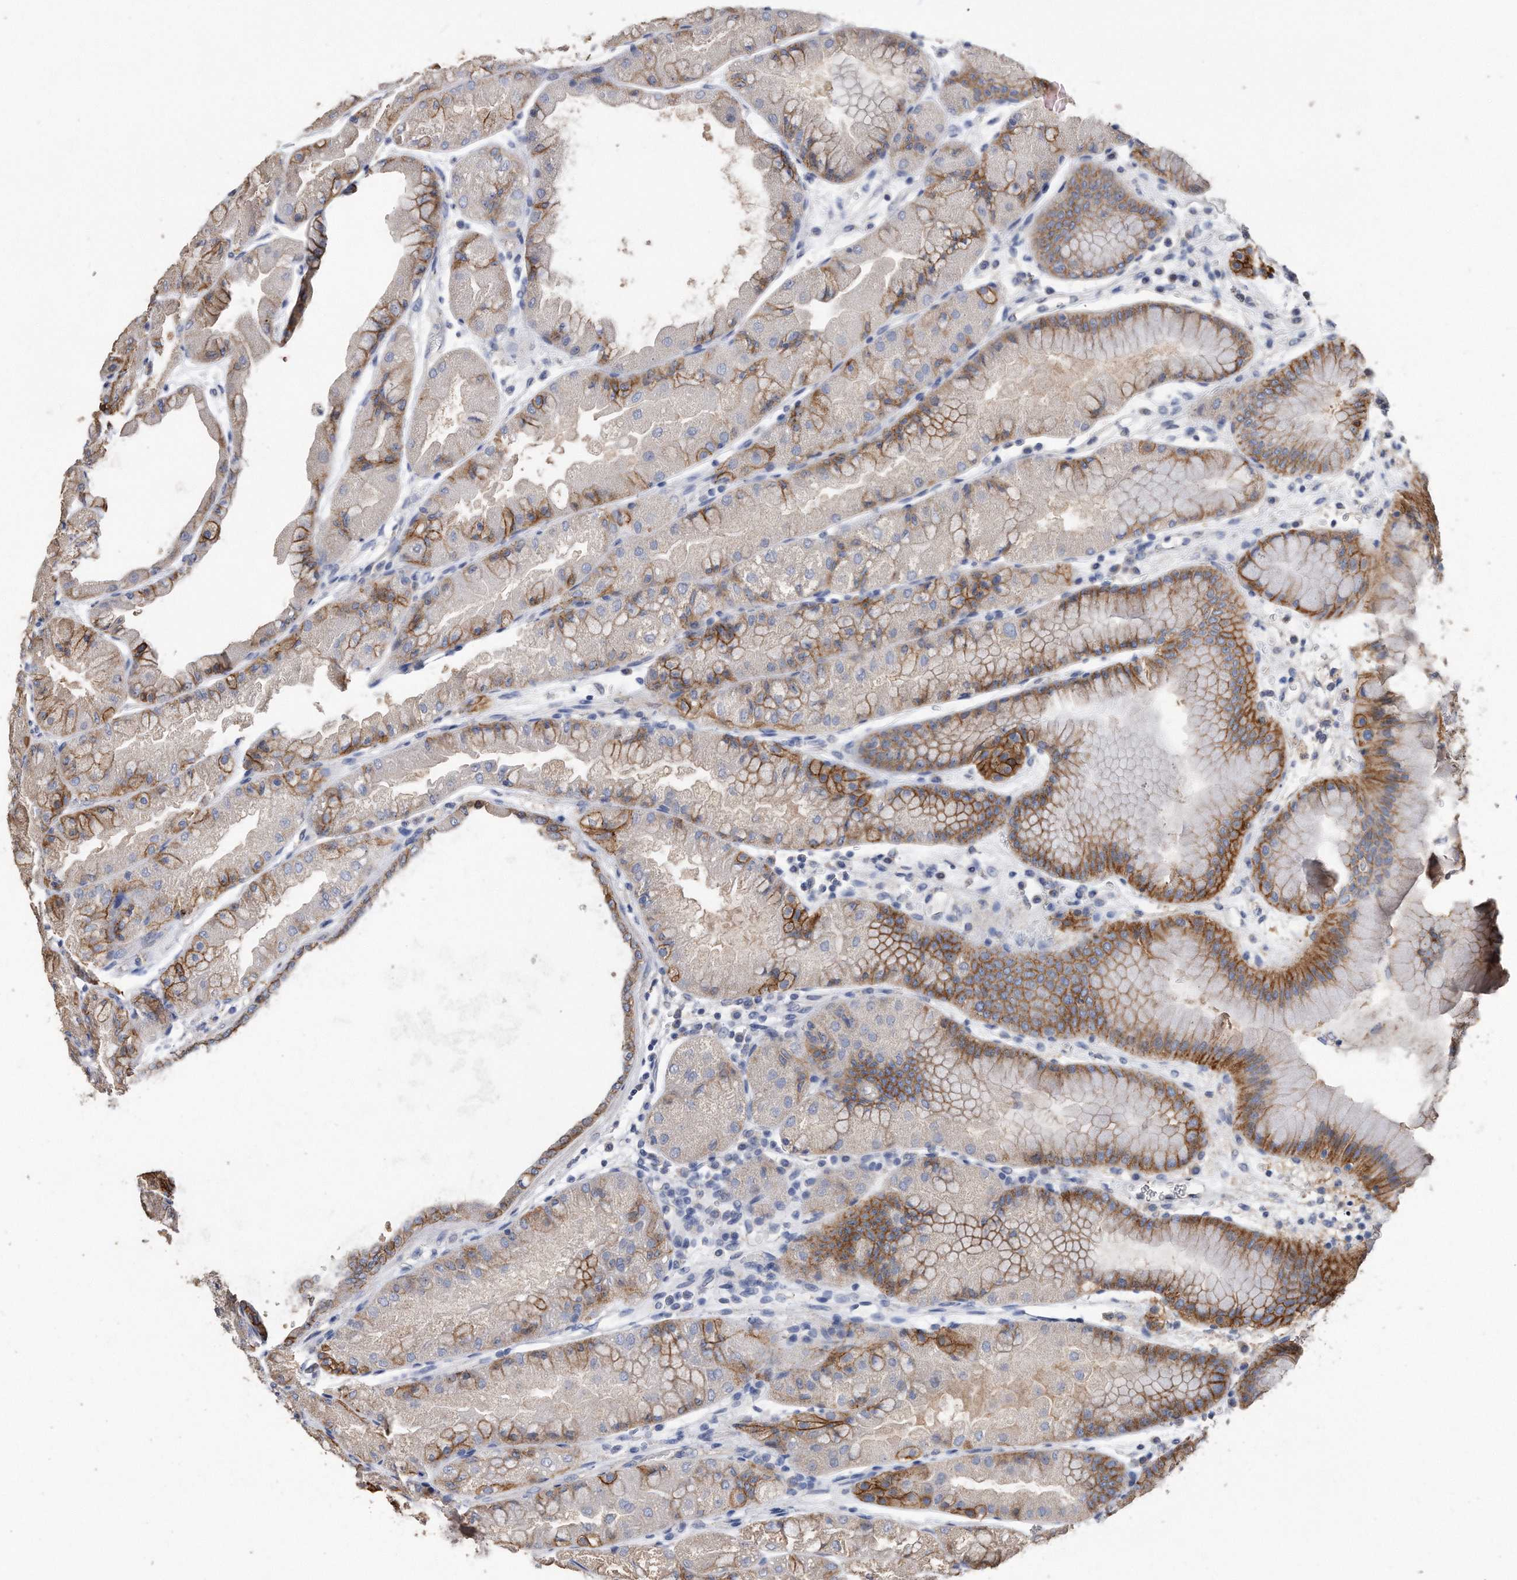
{"staining": {"intensity": "moderate", "quantity": ">75%", "location": "cytoplasmic/membranous"}, "tissue": "stomach", "cell_type": "Glandular cells", "image_type": "normal", "snomed": [{"axis": "morphology", "description": "Normal tissue, NOS"}, {"axis": "topography", "description": "Stomach, upper"}], "caption": "Immunohistochemical staining of unremarkable human stomach displays moderate cytoplasmic/membranous protein positivity in about >75% of glandular cells.", "gene": "CDCP1", "patient": {"sex": "male", "age": 47}}